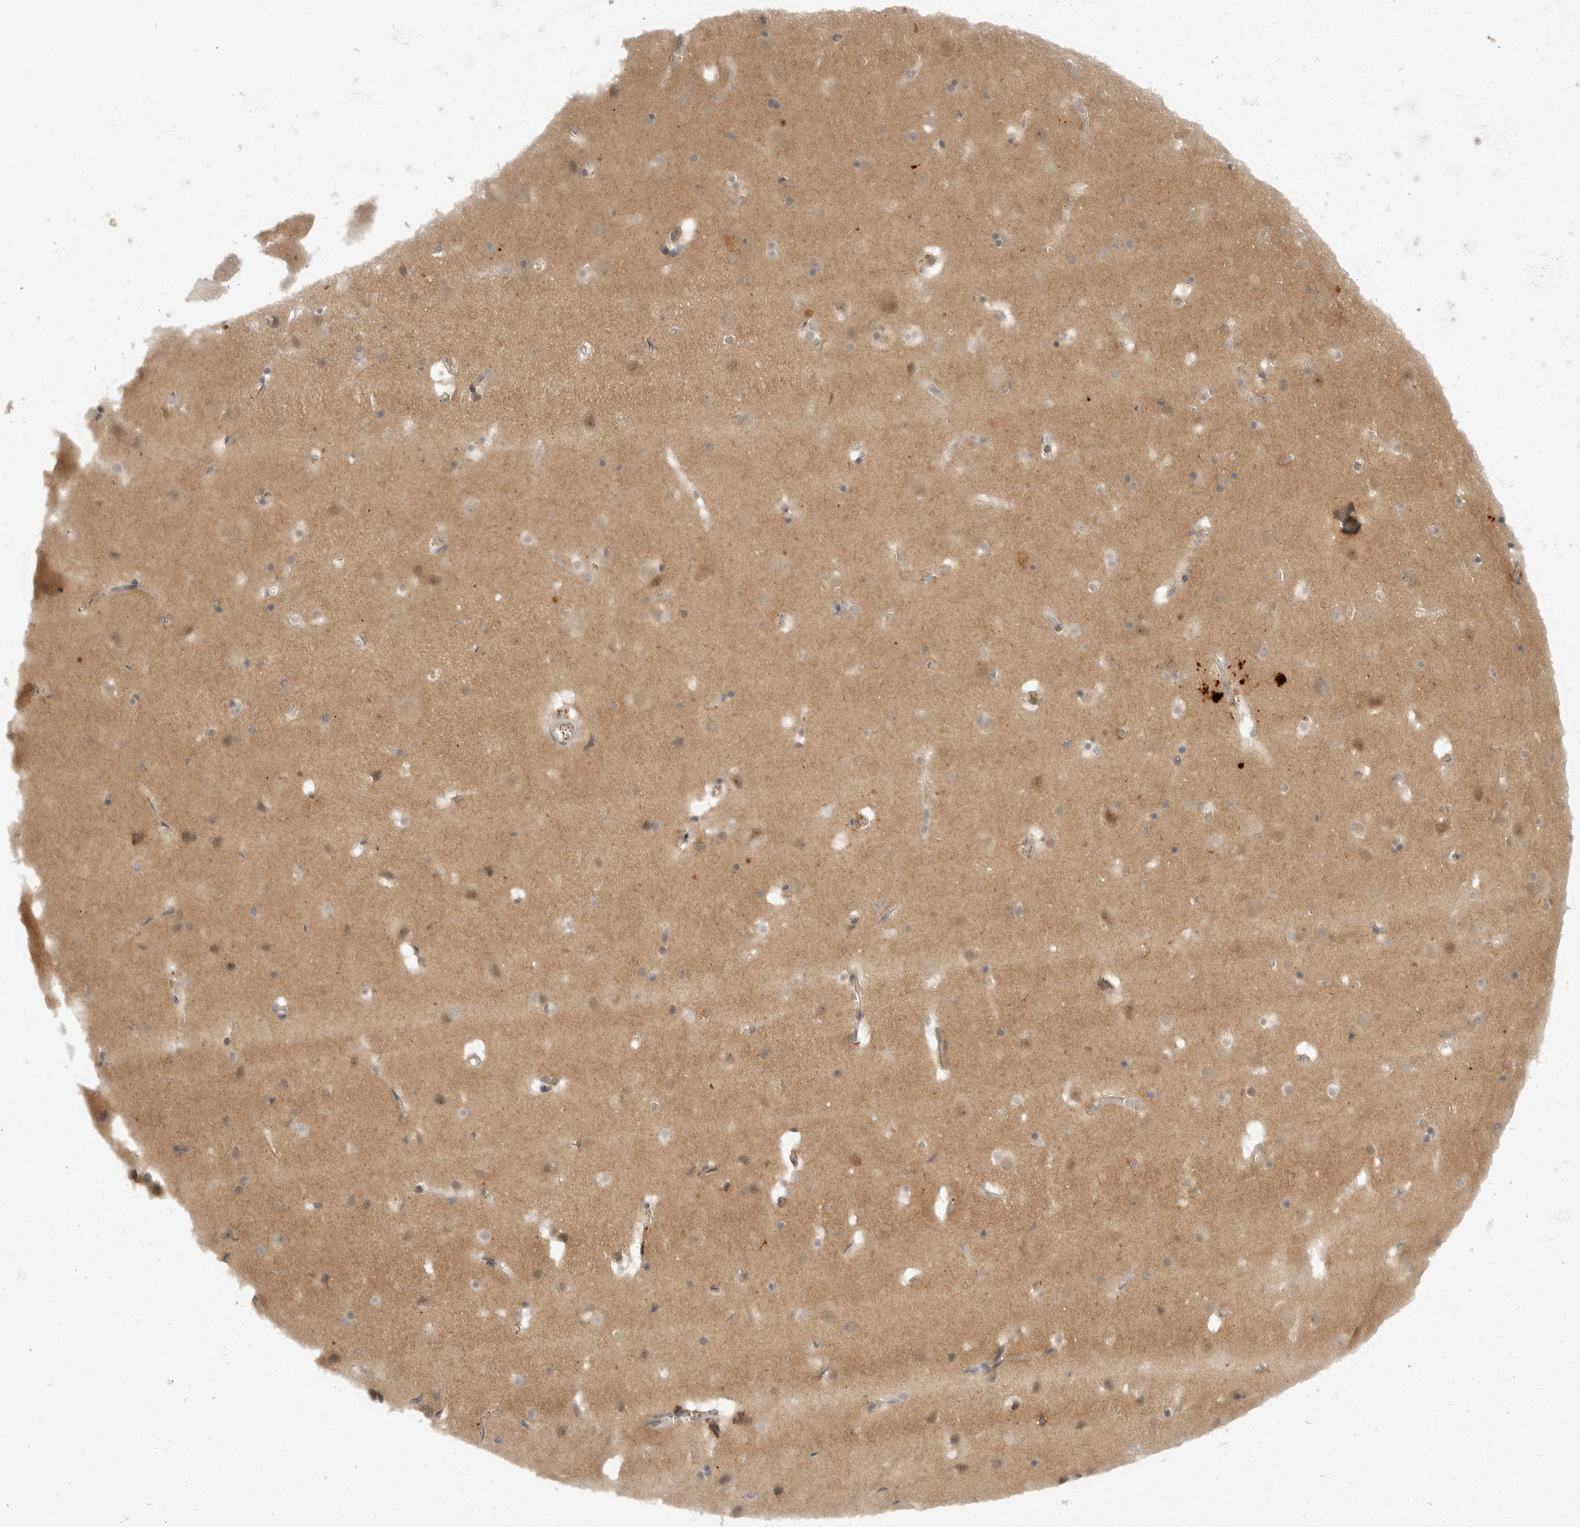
{"staining": {"intensity": "weak", "quantity": "25%-75%", "location": "cytoplasmic/membranous"}, "tissue": "cerebral cortex", "cell_type": "Endothelial cells", "image_type": "normal", "snomed": [{"axis": "morphology", "description": "Normal tissue, NOS"}, {"axis": "topography", "description": "Cerebral cortex"}], "caption": "Immunohistochemical staining of unremarkable human cerebral cortex demonstrates weak cytoplasmic/membranous protein expression in about 25%-75% of endothelial cells.", "gene": "TOM1L2", "patient": {"sex": "male", "age": 54}}